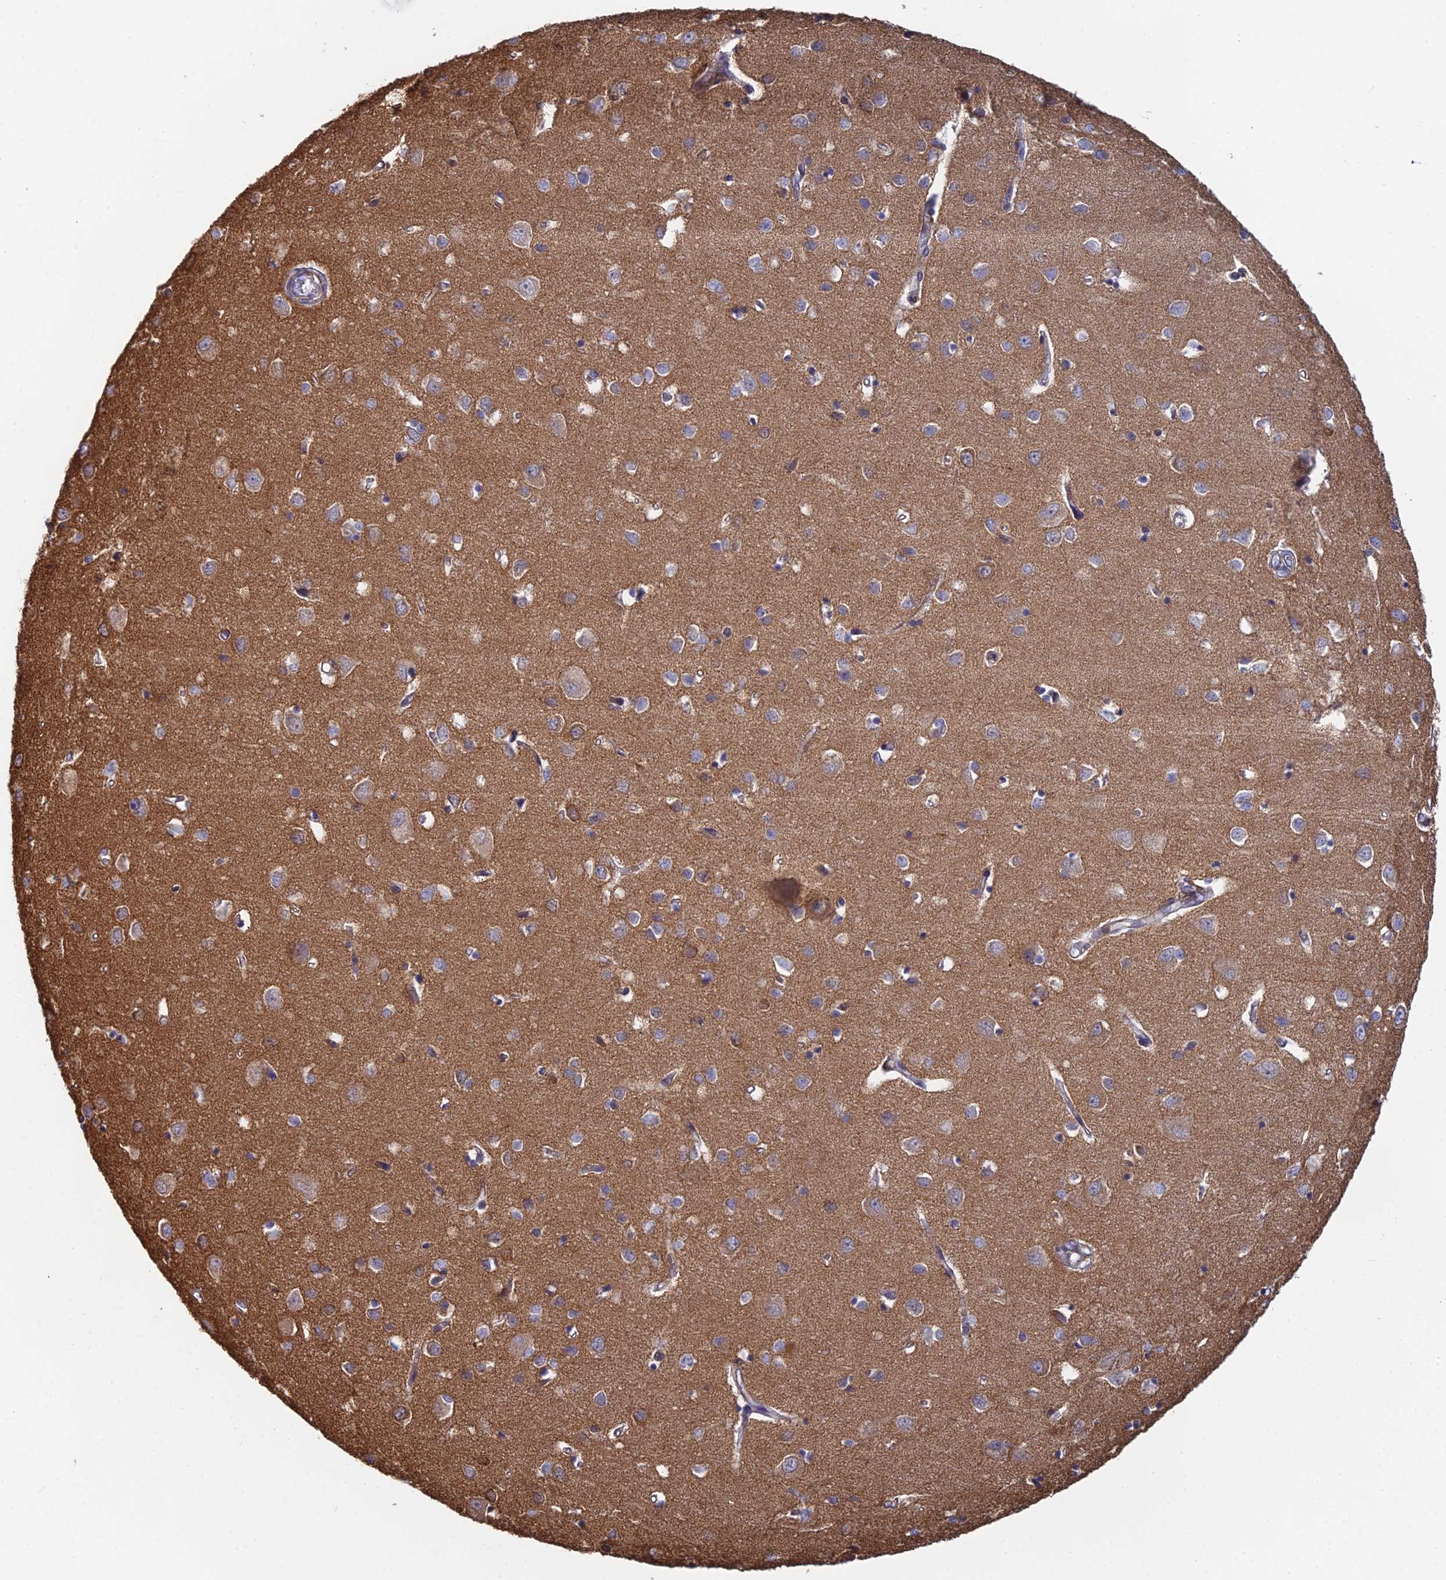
{"staining": {"intensity": "weak", "quantity": "25%-75%", "location": "cytoplasmic/membranous"}, "tissue": "cerebral cortex", "cell_type": "Endothelial cells", "image_type": "normal", "snomed": [{"axis": "morphology", "description": "Normal tissue, NOS"}, {"axis": "topography", "description": "Cerebral cortex"}], "caption": "About 25%-75% of endothelial cells in normal human cerebral cortex display weak cytoplasmic/membranous protein positivity as visualized by brown immunohistochemical staining.", "gene": "PCDHA5", "patient": {"sex": "female", "age": 64}}